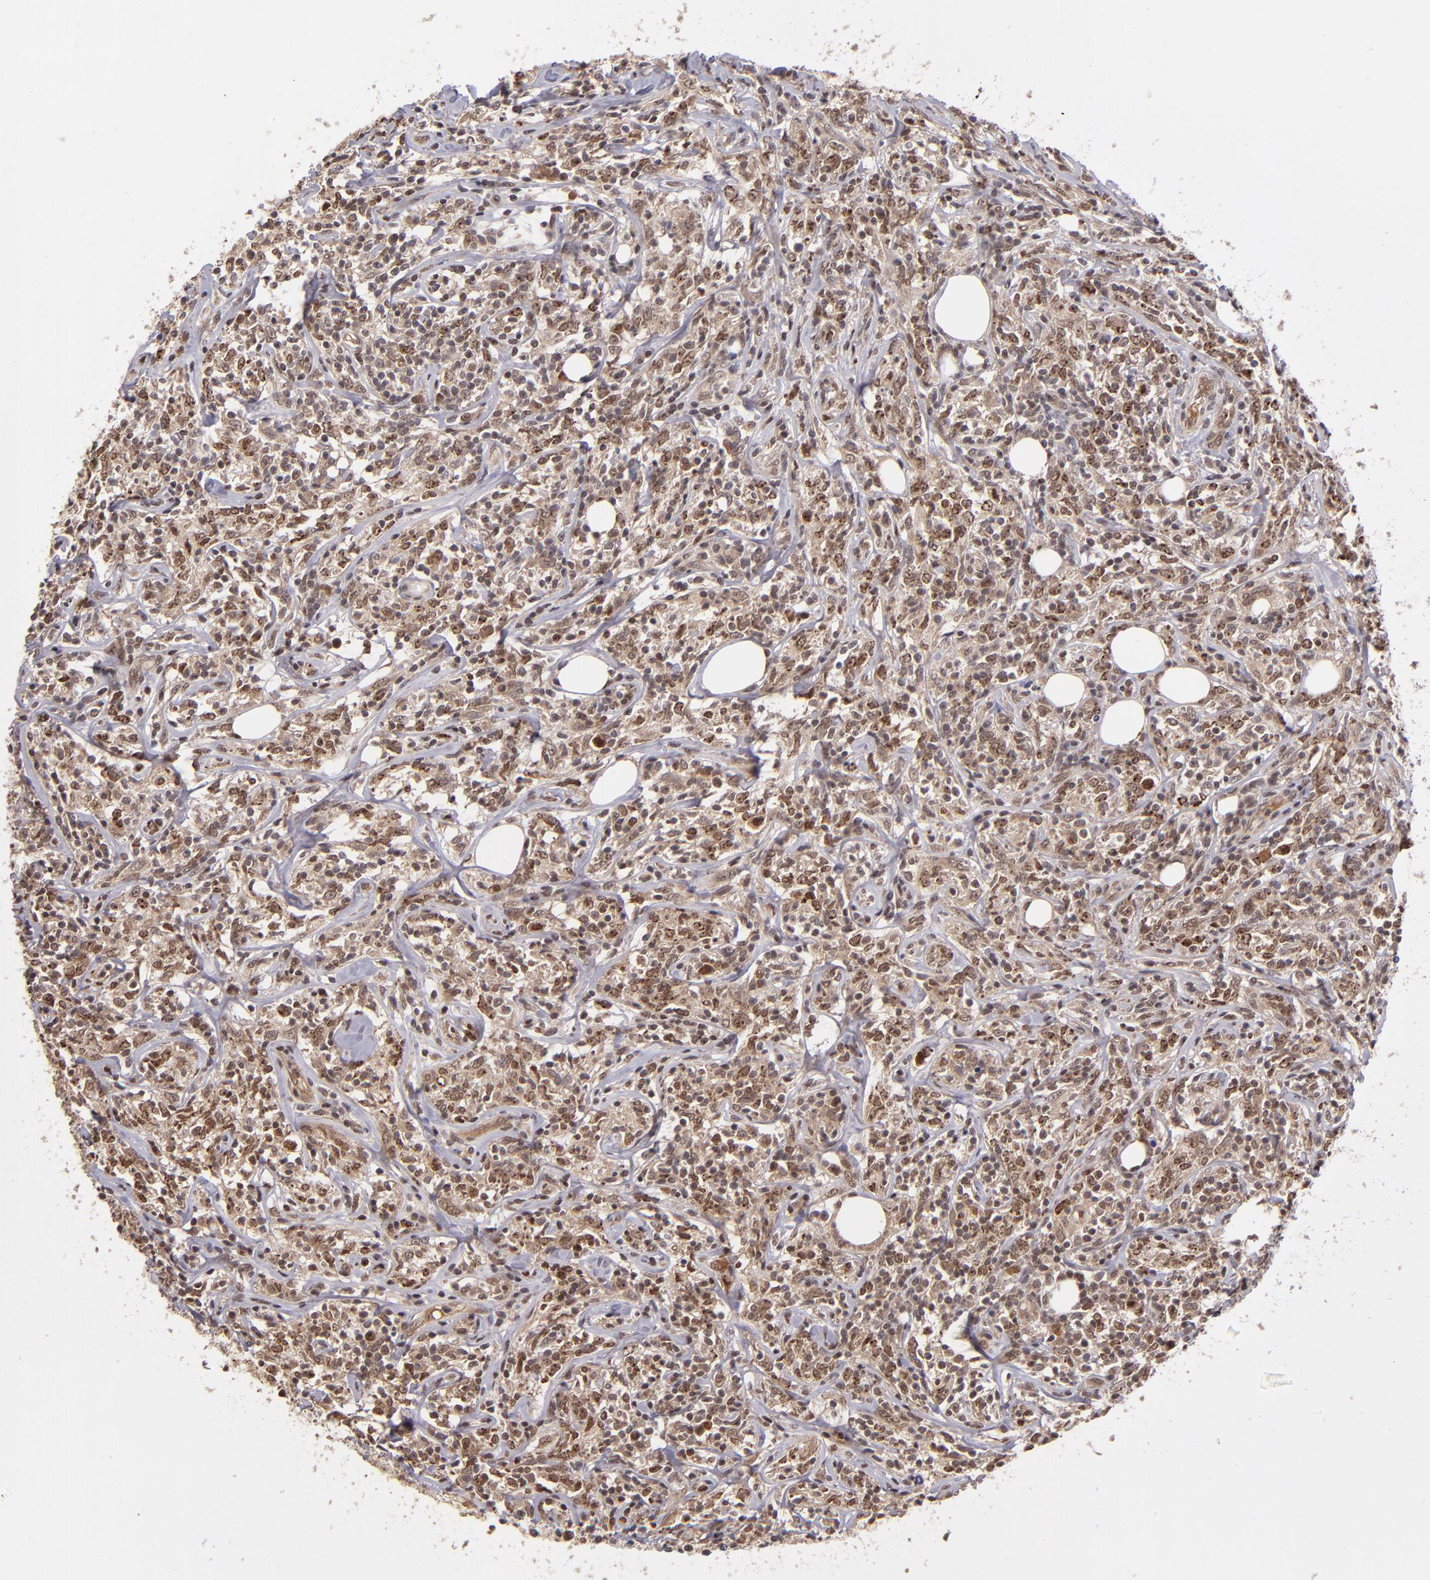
{"staining": {"intensity": "moderate", "quantity": "25%-75%", "location": "nuclear"}, "tissue": "lymphoma", "cell_type": "Tumor cells", "image_type": "cancer", "snomed": [{"axis": "morphology", "description": "Malignant lymphoma, non-Hodgkin's type, High grade"}, {"axis": "topography", "description": "Lymph node"}], "caption": "Tumor cells display moderate nuclear positivity in approximately 25%-75% of cells in malignant lymphoma, non-Hodgkin's type (high-grade).", "gene": "ABHD12B", "patient": {"sex": "female", "age": 84}}